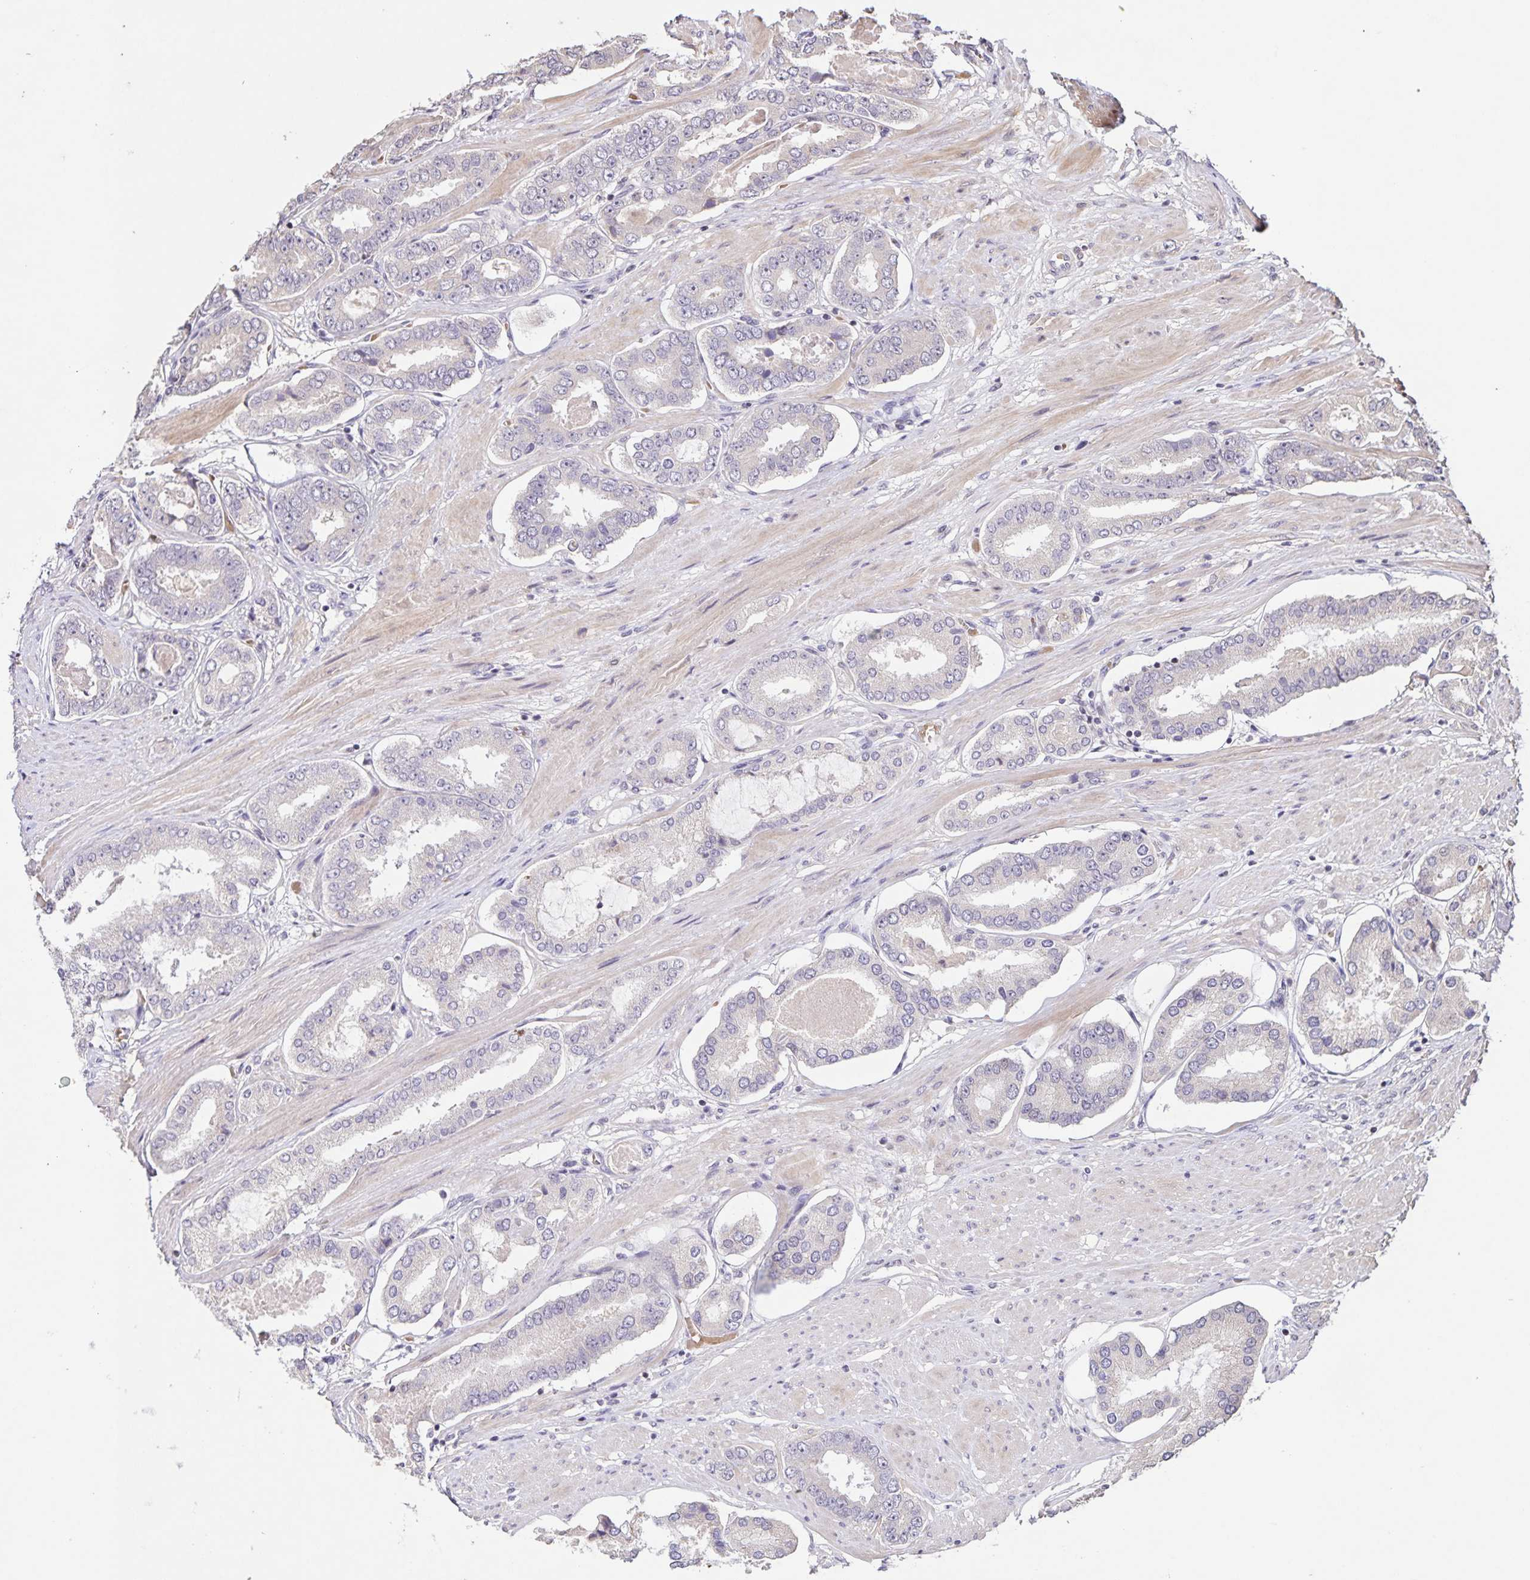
{"staining": {"intensity": "negative", "quantity": "none", "location": "none"}, "tissue": "prostate cancer", "cell_type": "Tumor cells", "image_type": "cancer", "snomed": [{"axis": "morphology", "description": "Adenocarcinoma, High grade"}, {"axis": "topography", "description": "Prostate"}], "caption": "This histopathology image is of high-grade adenocarcinoma (prostate) stained with IHC to label a protein in brown with the nuclei are counter-stained blue. There is no expression in tumor cells. (Stains: DAB (3,3'-diaminobenzidine) IHC with hematoxylin counter stain, Microscopy: brightfield microscopy at high magnification).", "gene": "GDF2", "patient": {"sex": "male", "age": 63}}